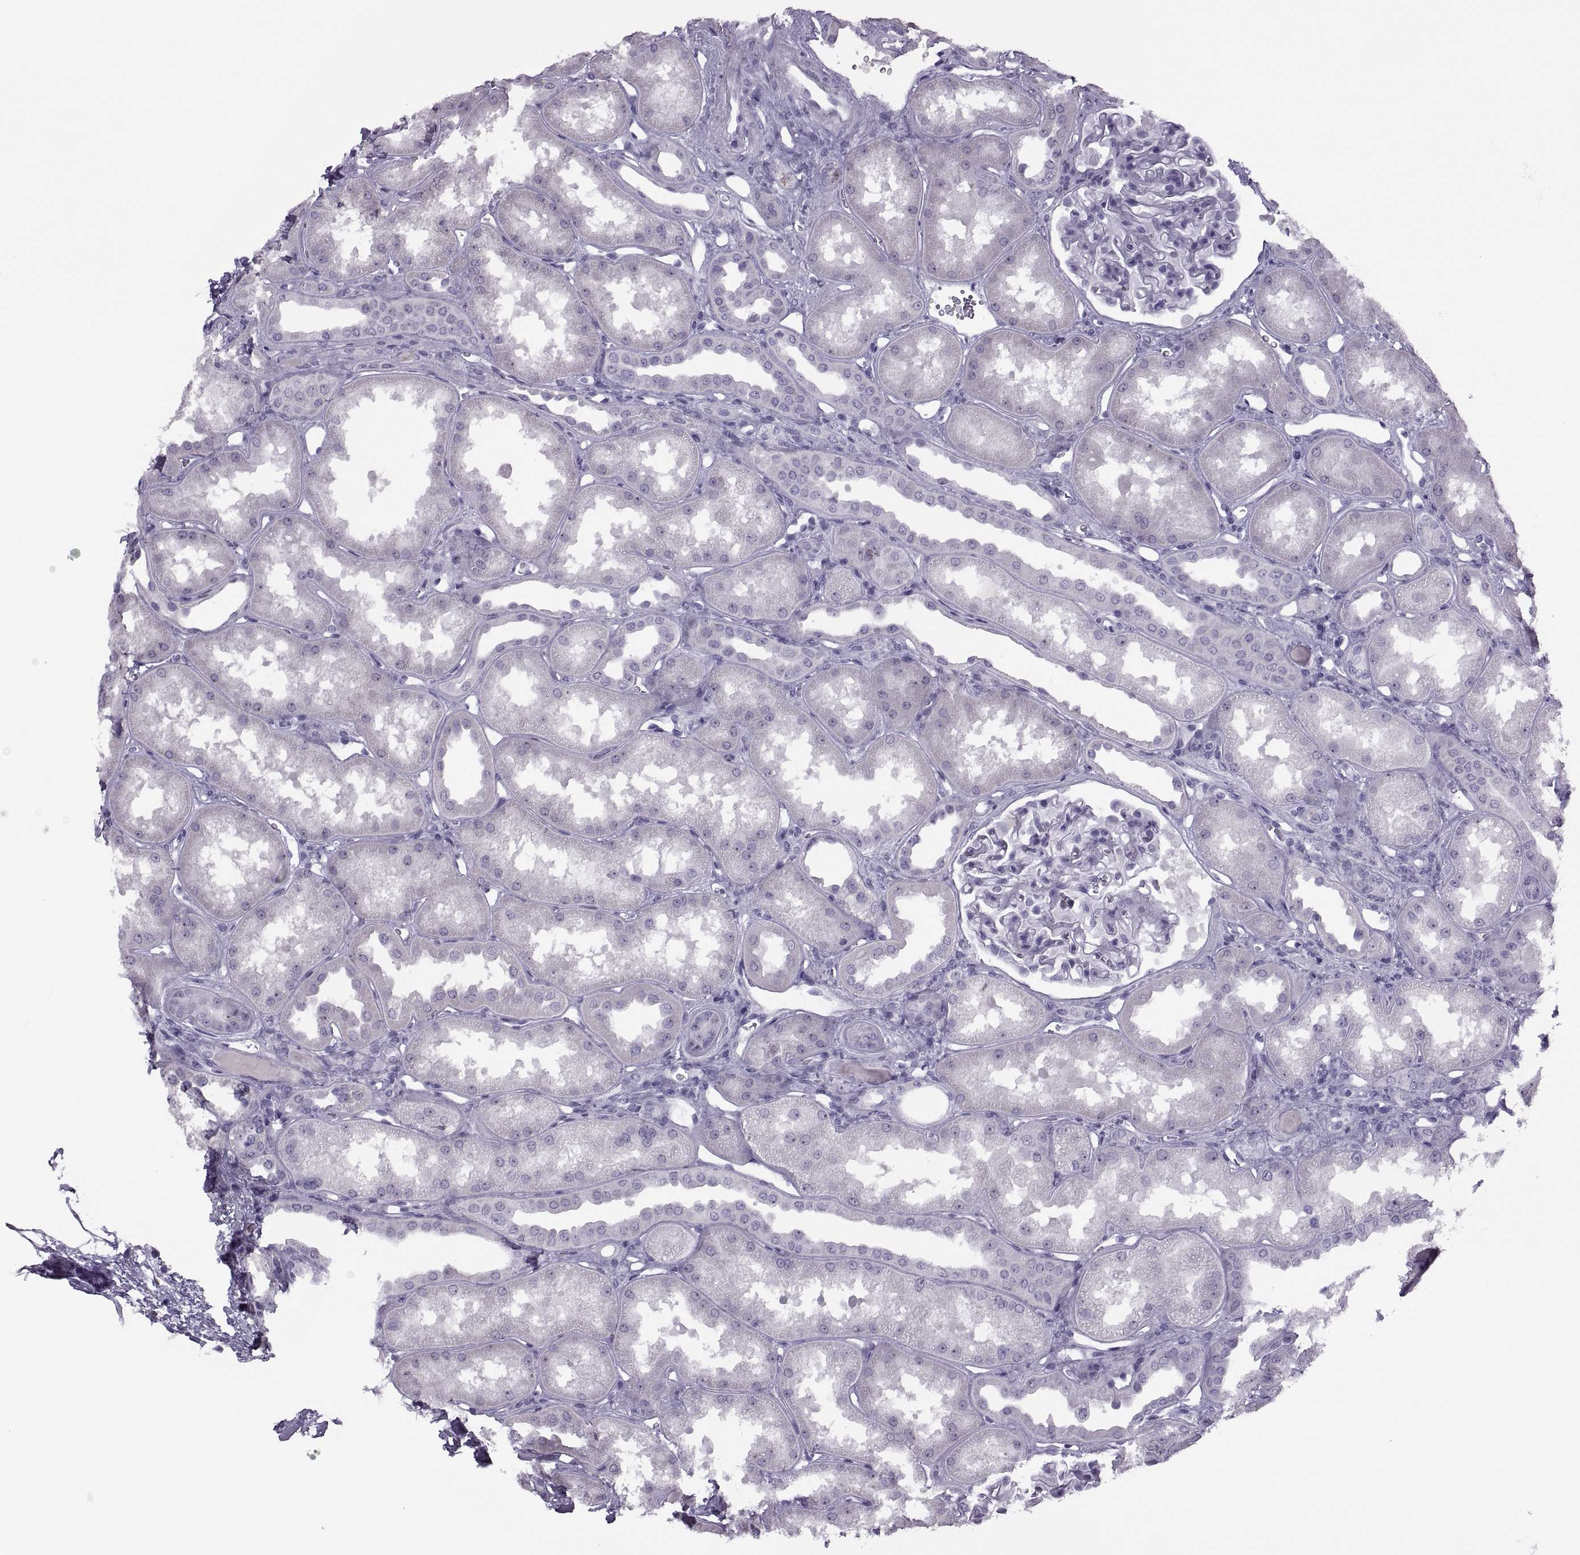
{"staining": {"intensity": "negative", "quantity": "none", "location": "none"}, "tissue": "kidney", "cell_type": "Cells in glomeruli", "image_type": "normal", "snomed": [{"axis": "morphology", "description": "Normal tissue, NOS"}, {"axis": "topography", "description": "Kidney"}], "caption": "Immunohistochemical staining of unremarkable kidney shows no significant expression in cells in glomeruli. (DAB immunohistochemistry visualized using brightfield microscopy, high magnification).", "gene": "FAM24A", "patient": {"sex": "male", "age": 61}}